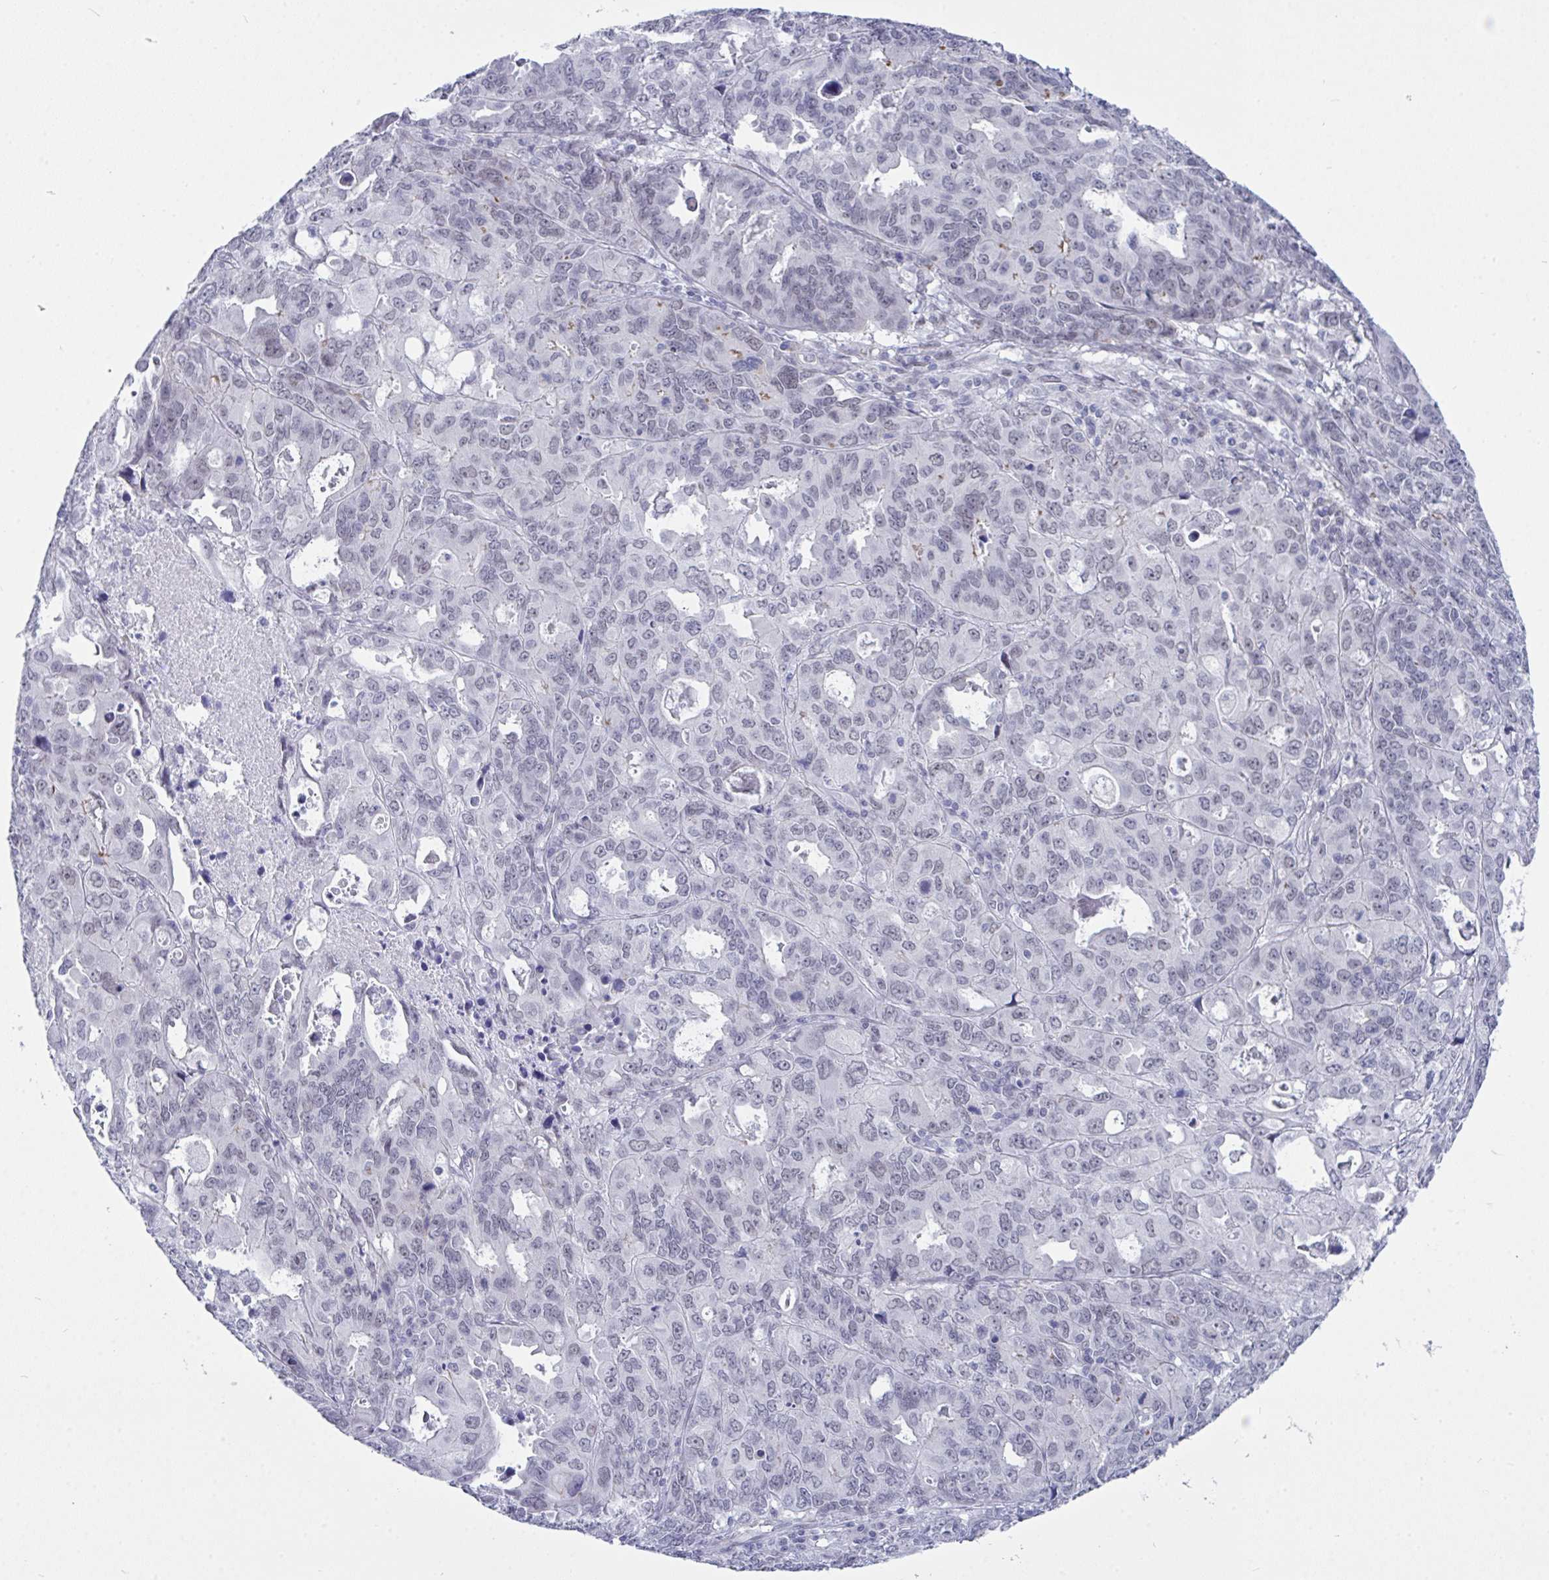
{"staining": {"intensity": "negative", "quantity": "none", "location": "none"}, "tissue": "endometrial cancer", "cell_type": "Tumor cells", "image_type": "cancer", "snomed": [{"axis": "morphology", "description": "Adenocarcinoma, NOS"}, {"axis": "topography", "description": "Uterus"}], "caption": "An image of human endometrial cancer is negative for staining in tumor cells.", "gene": "FBXL22", "patient": {"sex": "female", "age": 79}}